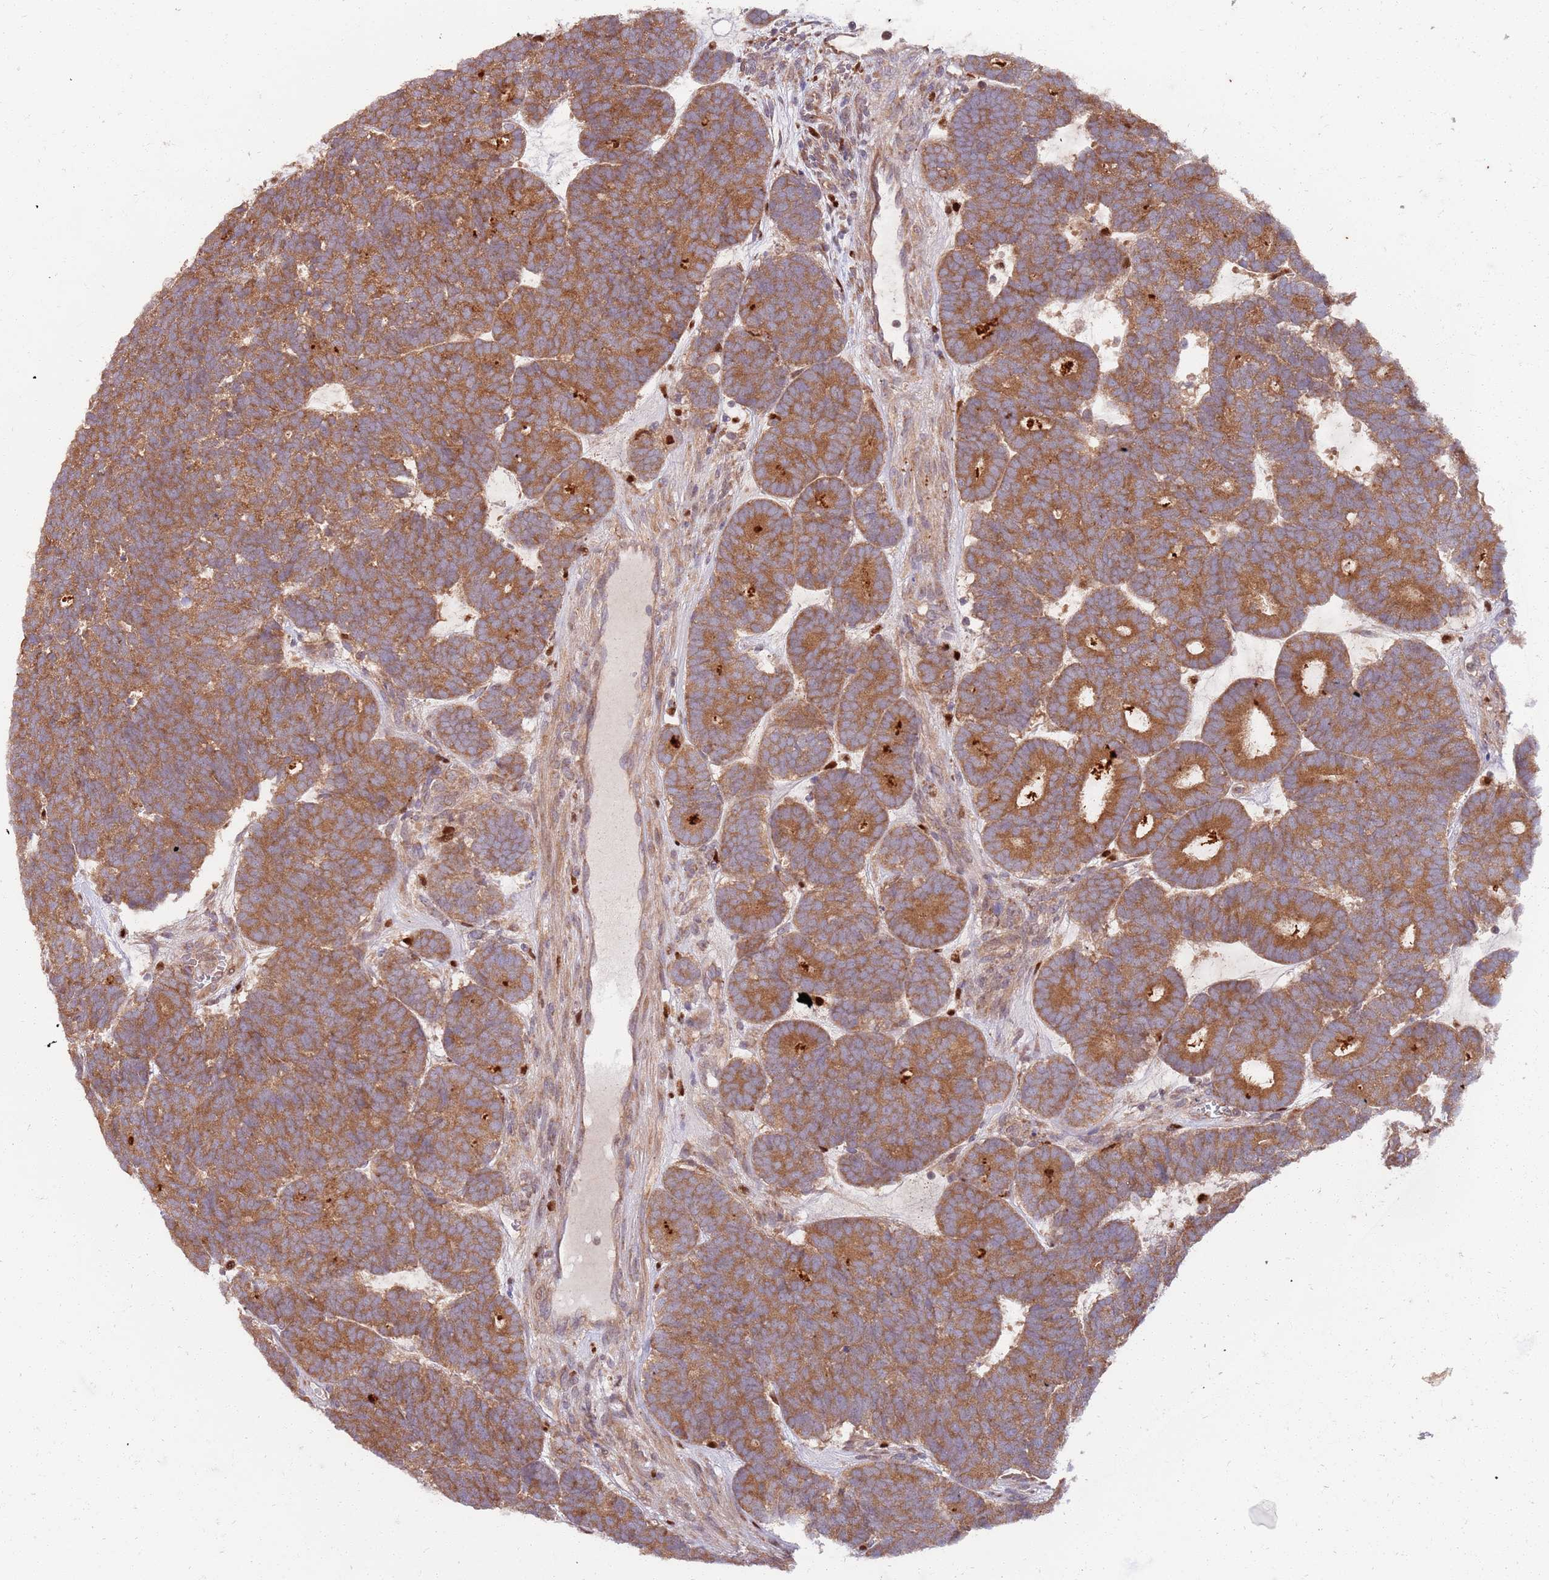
{"staining": {"intensity": "moderate", "quantity": ">75%", "location": "cytoplasmic/membranous"}, "tissue": "head and neck cancer", "cell_type": "Tumor cells", "image_type": "cancer", "snomed": [{"axis": "morphology", "description": "Adenocarcinoma, NOS"}, {"axis": "topography", "description": "Head-Neck"}], "caption": "A high-resolution image shows IHC staining of adenocarcinoma (head and neck), which demonstrates moderate cytoplasmic/membranous expression in about >75% of tumor cells.", "gene": "OSBP", "patient": {"sex": "female", "age": 81}}